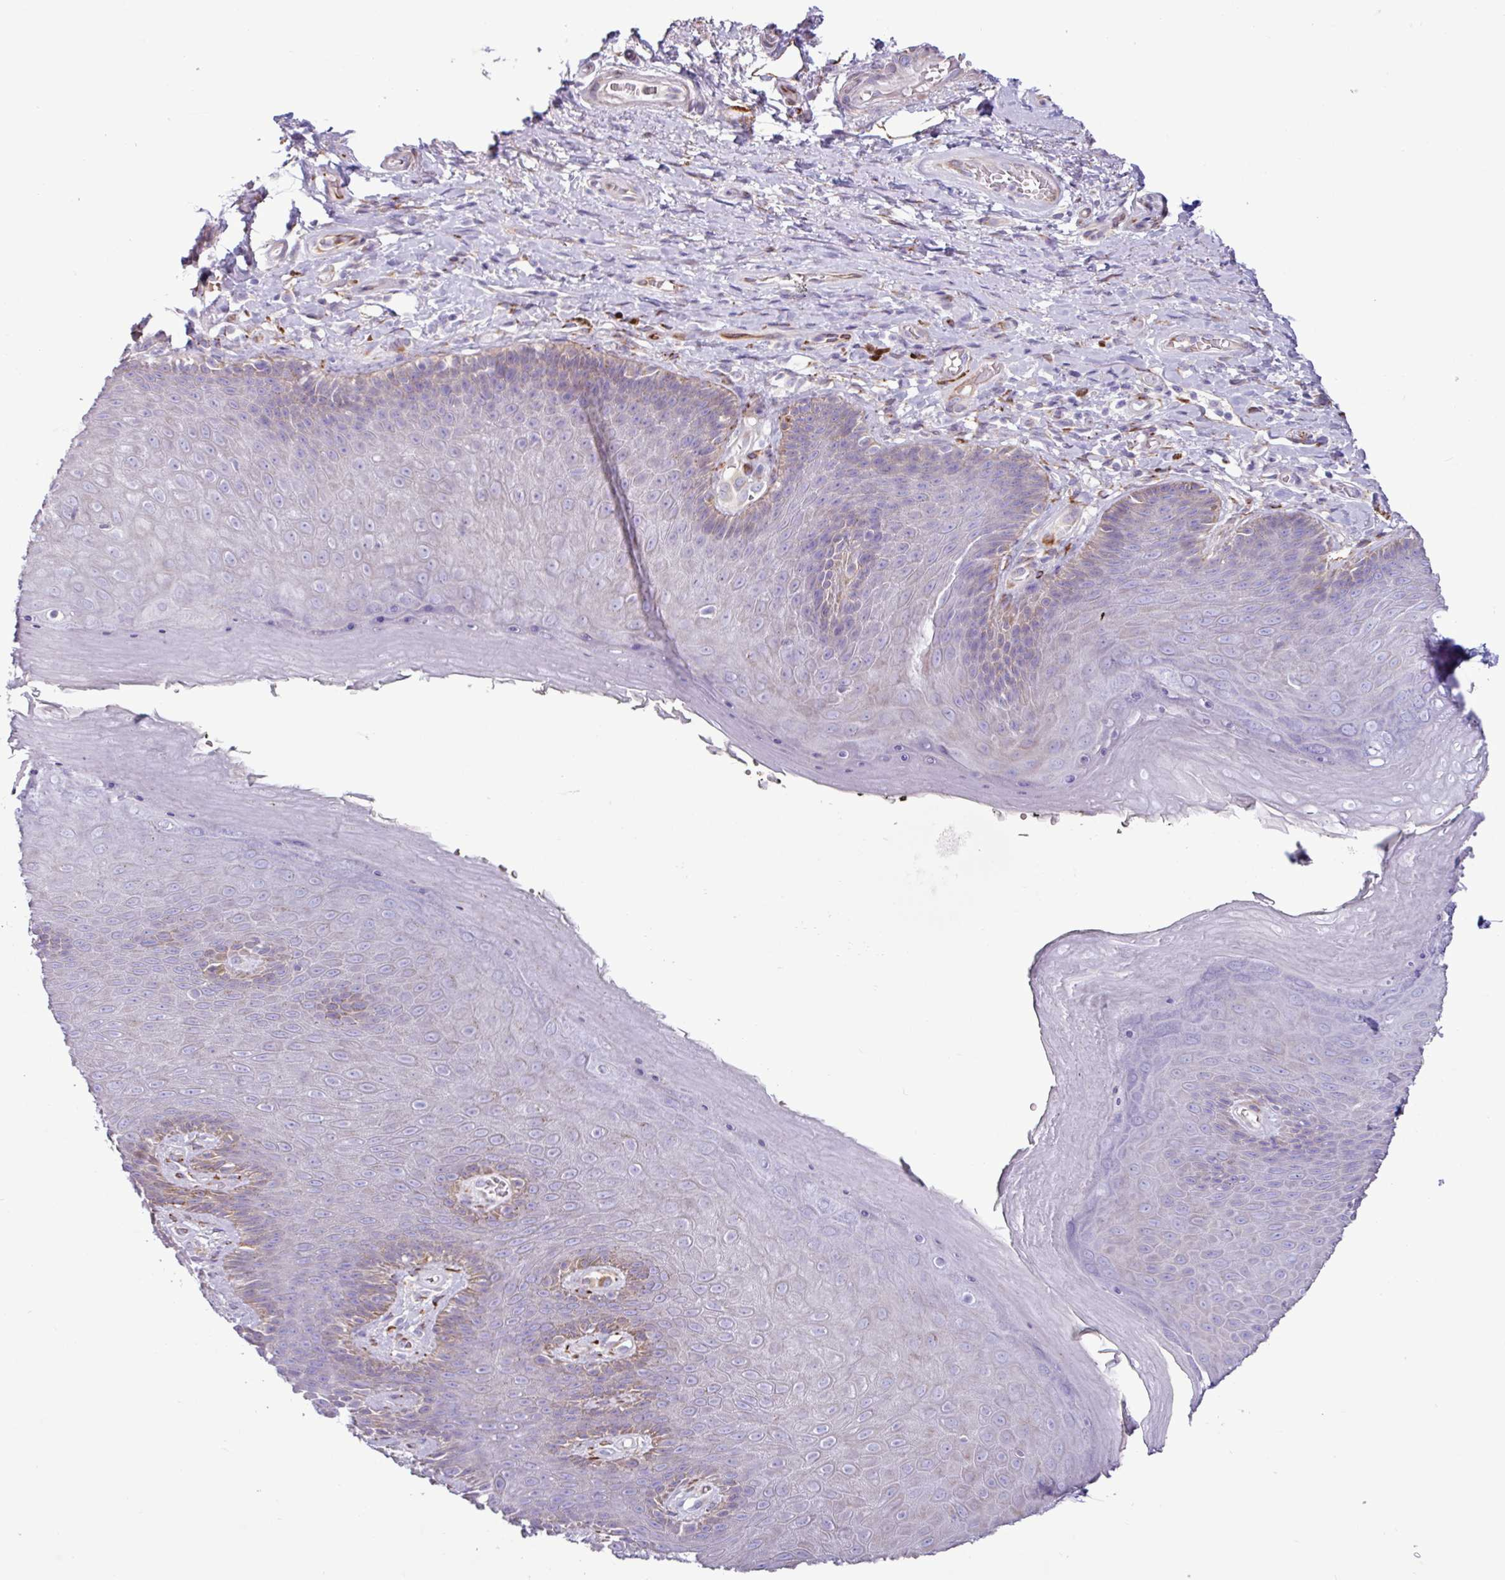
{"staining": {"intensity": "moderate", "quantity": "25%-75%", "location": "cytoplasmic/membranous"}, "tissue": "skin", "cell_type": "Epidermal cells", "image_type": "normal", "snomed": [{"axis": "morphology", "description": "Normal tissue, NOS"}, {"axis": "topography", "description": "Anal"}, {"axis": "topography", "description": "Peripheral nerve tissue"}], "caption": "Skin stained with a brown dye reveals moderate cytoplasmic/membranous positive positivity in about 25%-75% of epidermal cells.", "gene": "PPP1R35", "patient": {"sex": "male", "age": 53}}